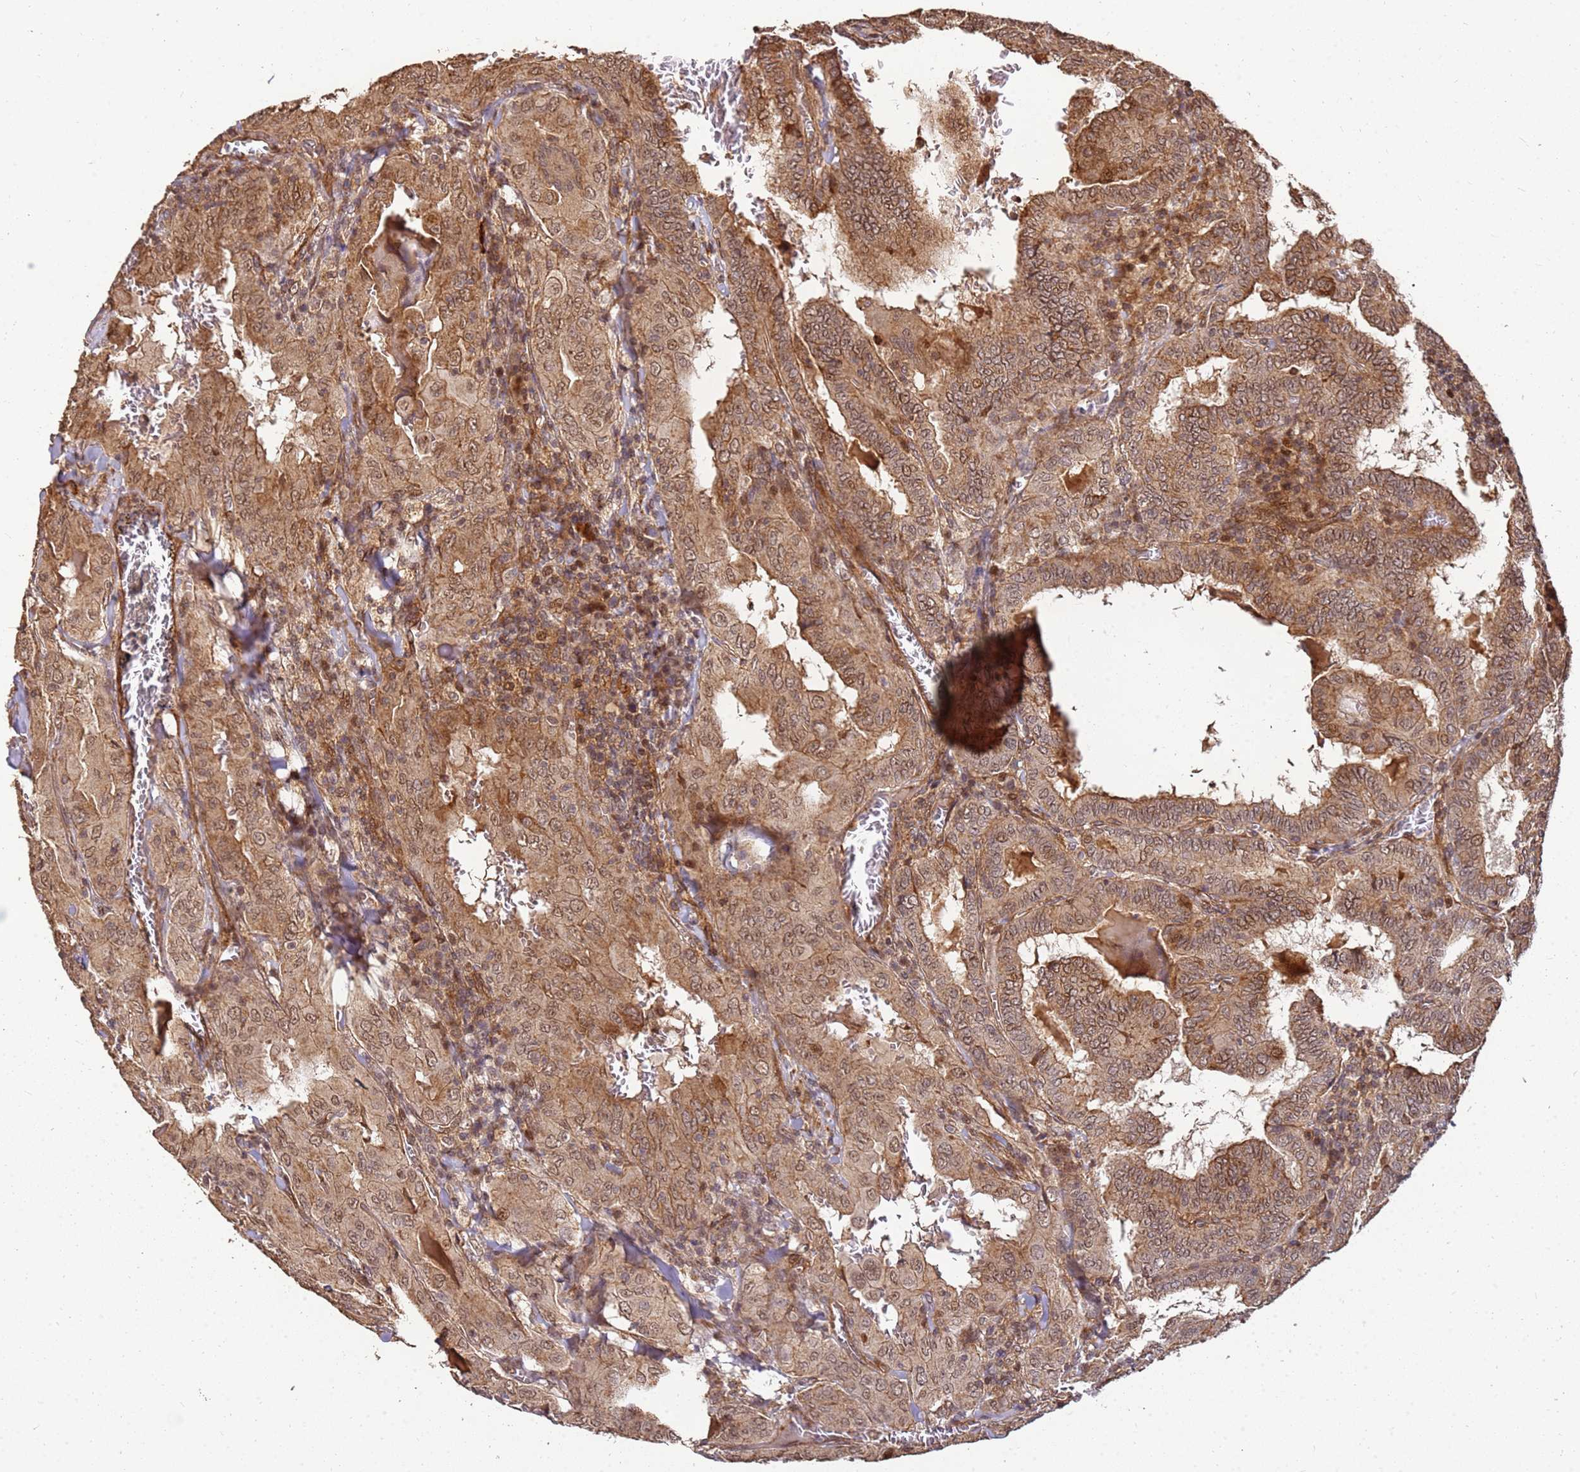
{"staining": {"intensity": "moderate", "quantity": ">75%", "location": "cytoplasmic/membranous,nuclear"}, "tissue": "thyroid cancer", "cell_type": "Tumor cells", "image_type": "cancer", "snomed": [{"axis": "morphology", "description": "Papillary adenocarcinoma, NOS"}, {"axis": "topography", "description": "Thyroid gland"}], "caption": "Brown immunohistochemical staining in human thyroid cancer shows moderate cytoplasmic/membranous and nuclear staining in about >75% of tumor cells.", "gene": "ST18", "patient": {"sex": "female", "age": 72}}